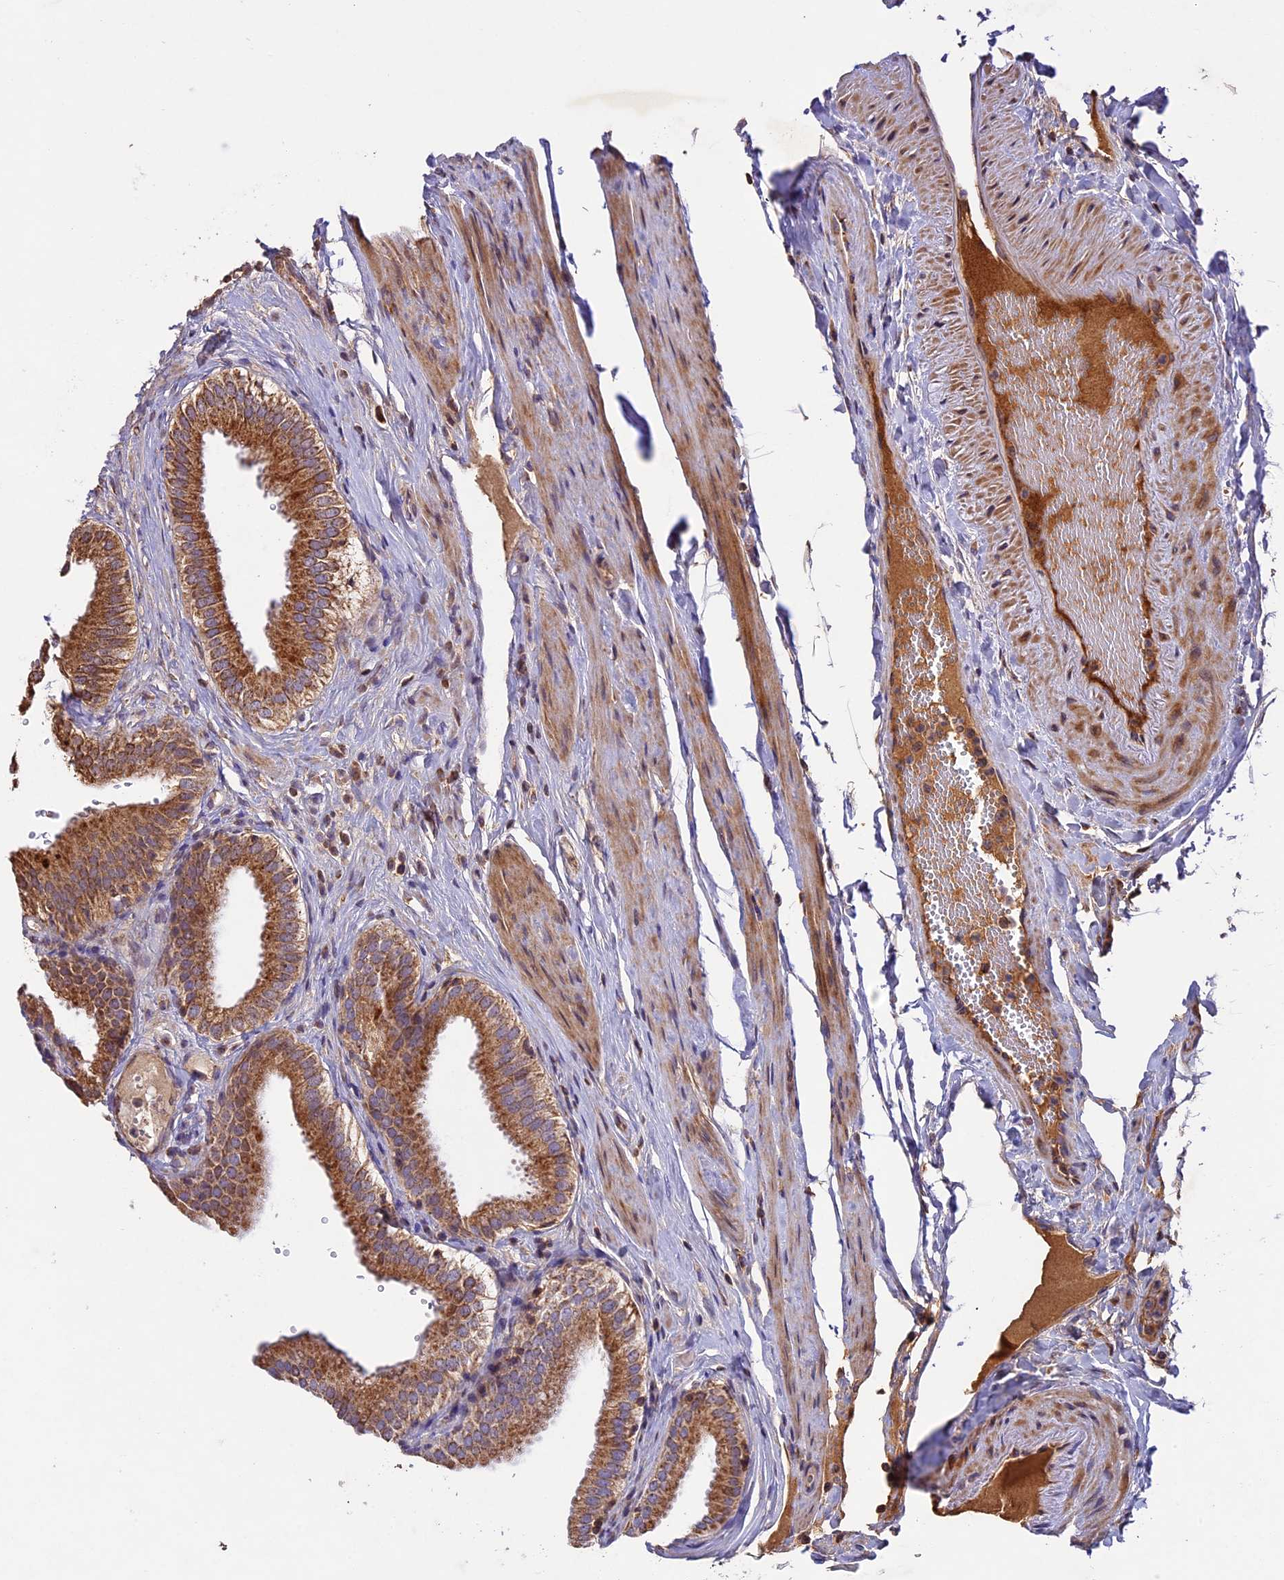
{"staining": {"intensity": "moderate", "quantity": ">75%", "location": "cytoplasmic/membranous"}, "tissue": "gallbladder", "cell_type": "Glandular cells", "image_type": "normal", "snomed": [{"axis": "morphology", "description": "Normal tissue, NOS"}, {"axis": "topography", "description": "Gallbladder"}], "caption": "DAB immunohistochemical staining of normal human gallbladder exhibits moderate cytoplasmic/membranous protein expression in approximately >75% of glandular cells.", "gene": "OCEL1", "patient": {"sex": "female", "age": 61}}